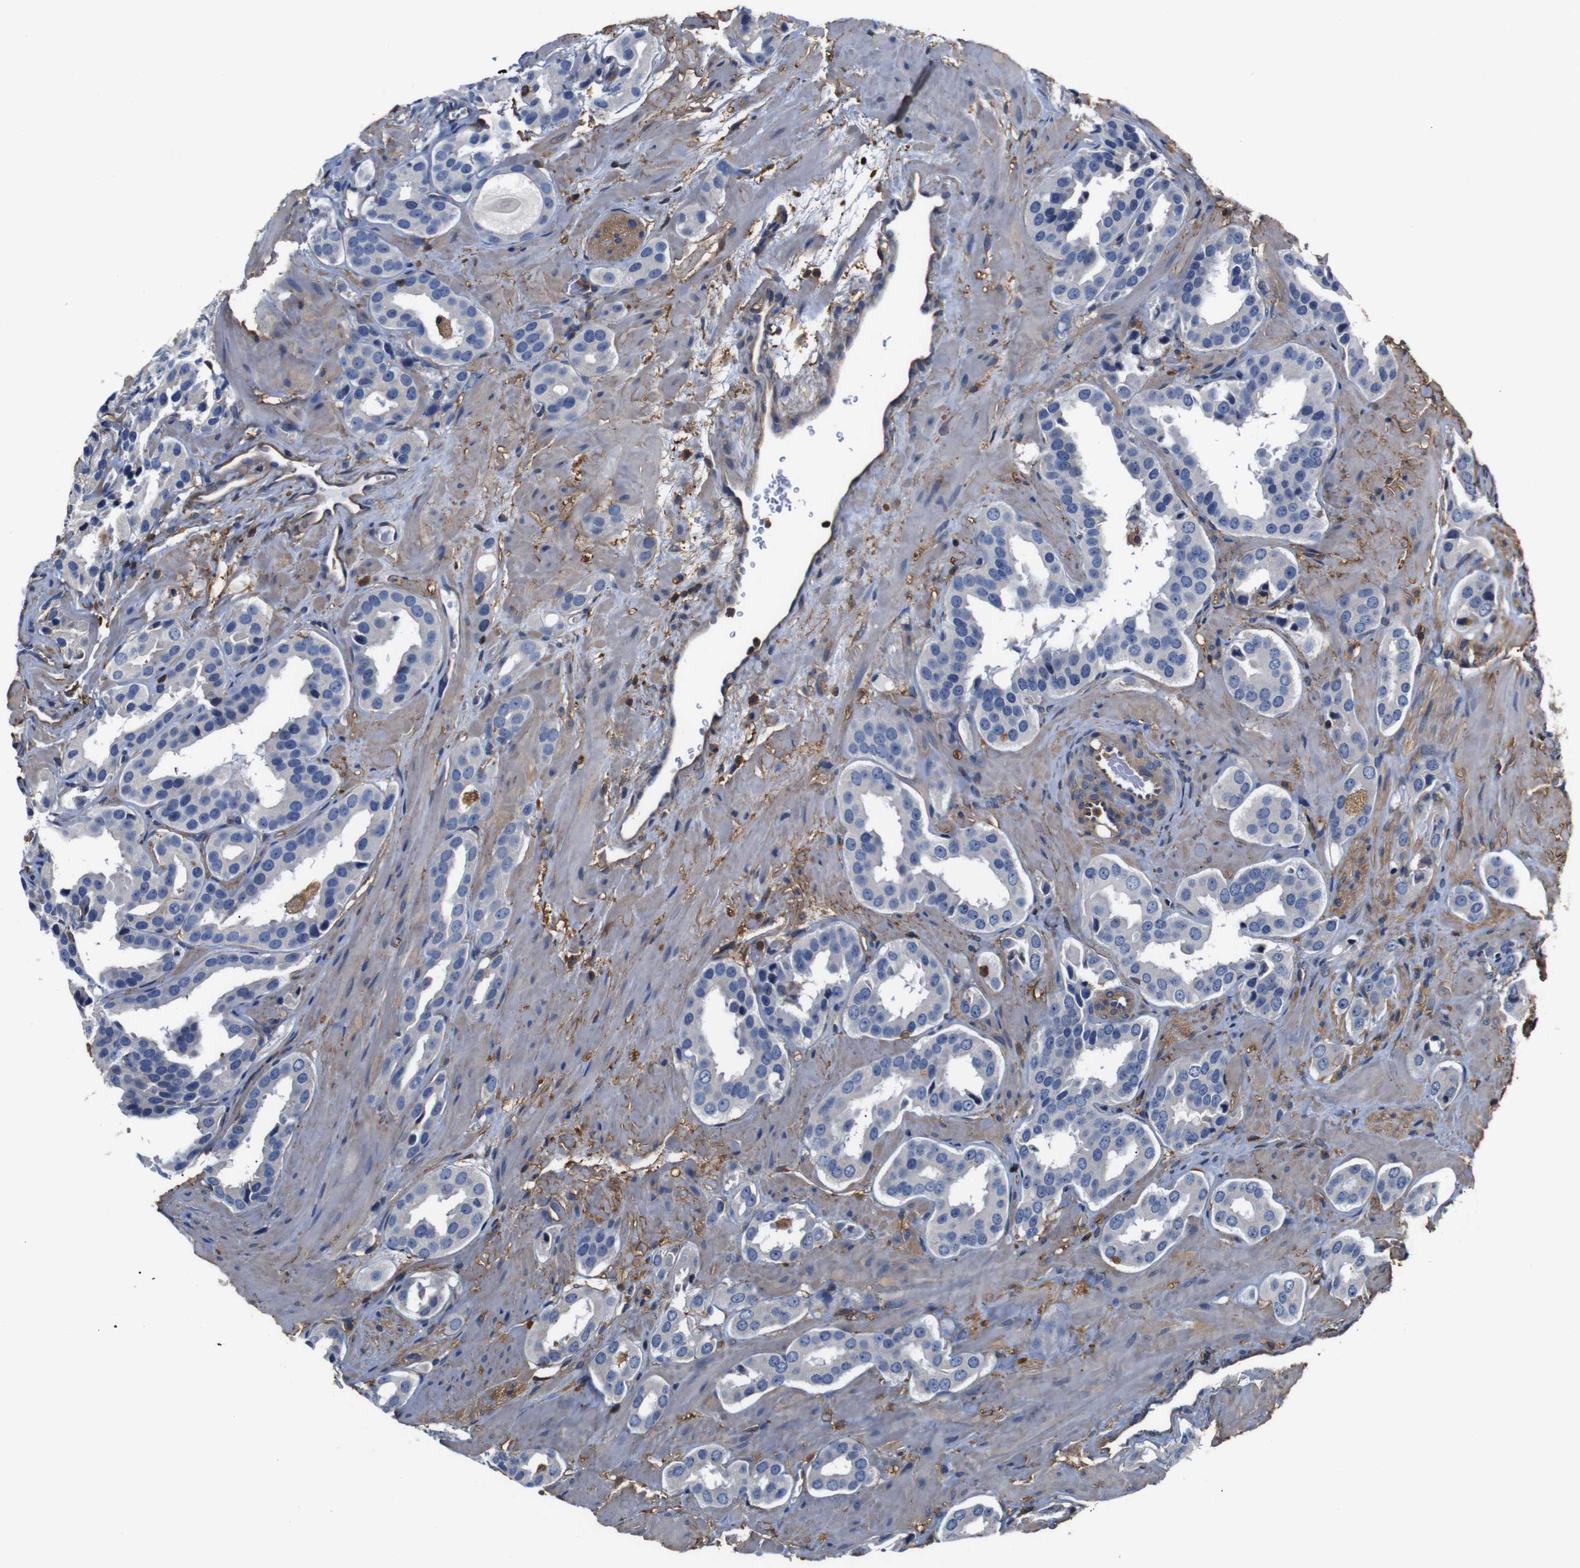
{"staining": {"intensity": "negative", "quantity": "none", "location": "none"}, "tissue": "prostate cancer", "cell_type": "Tumor cells", "image_type": "cancer", "snomed": [{"axis": "morphology", "description": "Adenocarcinoma, High grade"}, {"axis": "topography", "description": "Prostate"}], "caption": "Immunohistochemistry (IHC) histopathology image of neoplastic tissue: prostate cancer stained with DAB (3,3'-diaminobenzidine) shows no significant protein staining in tumor cells.", "gene": "PI4KA", "patient": {"sex": "male", "age": 64}}